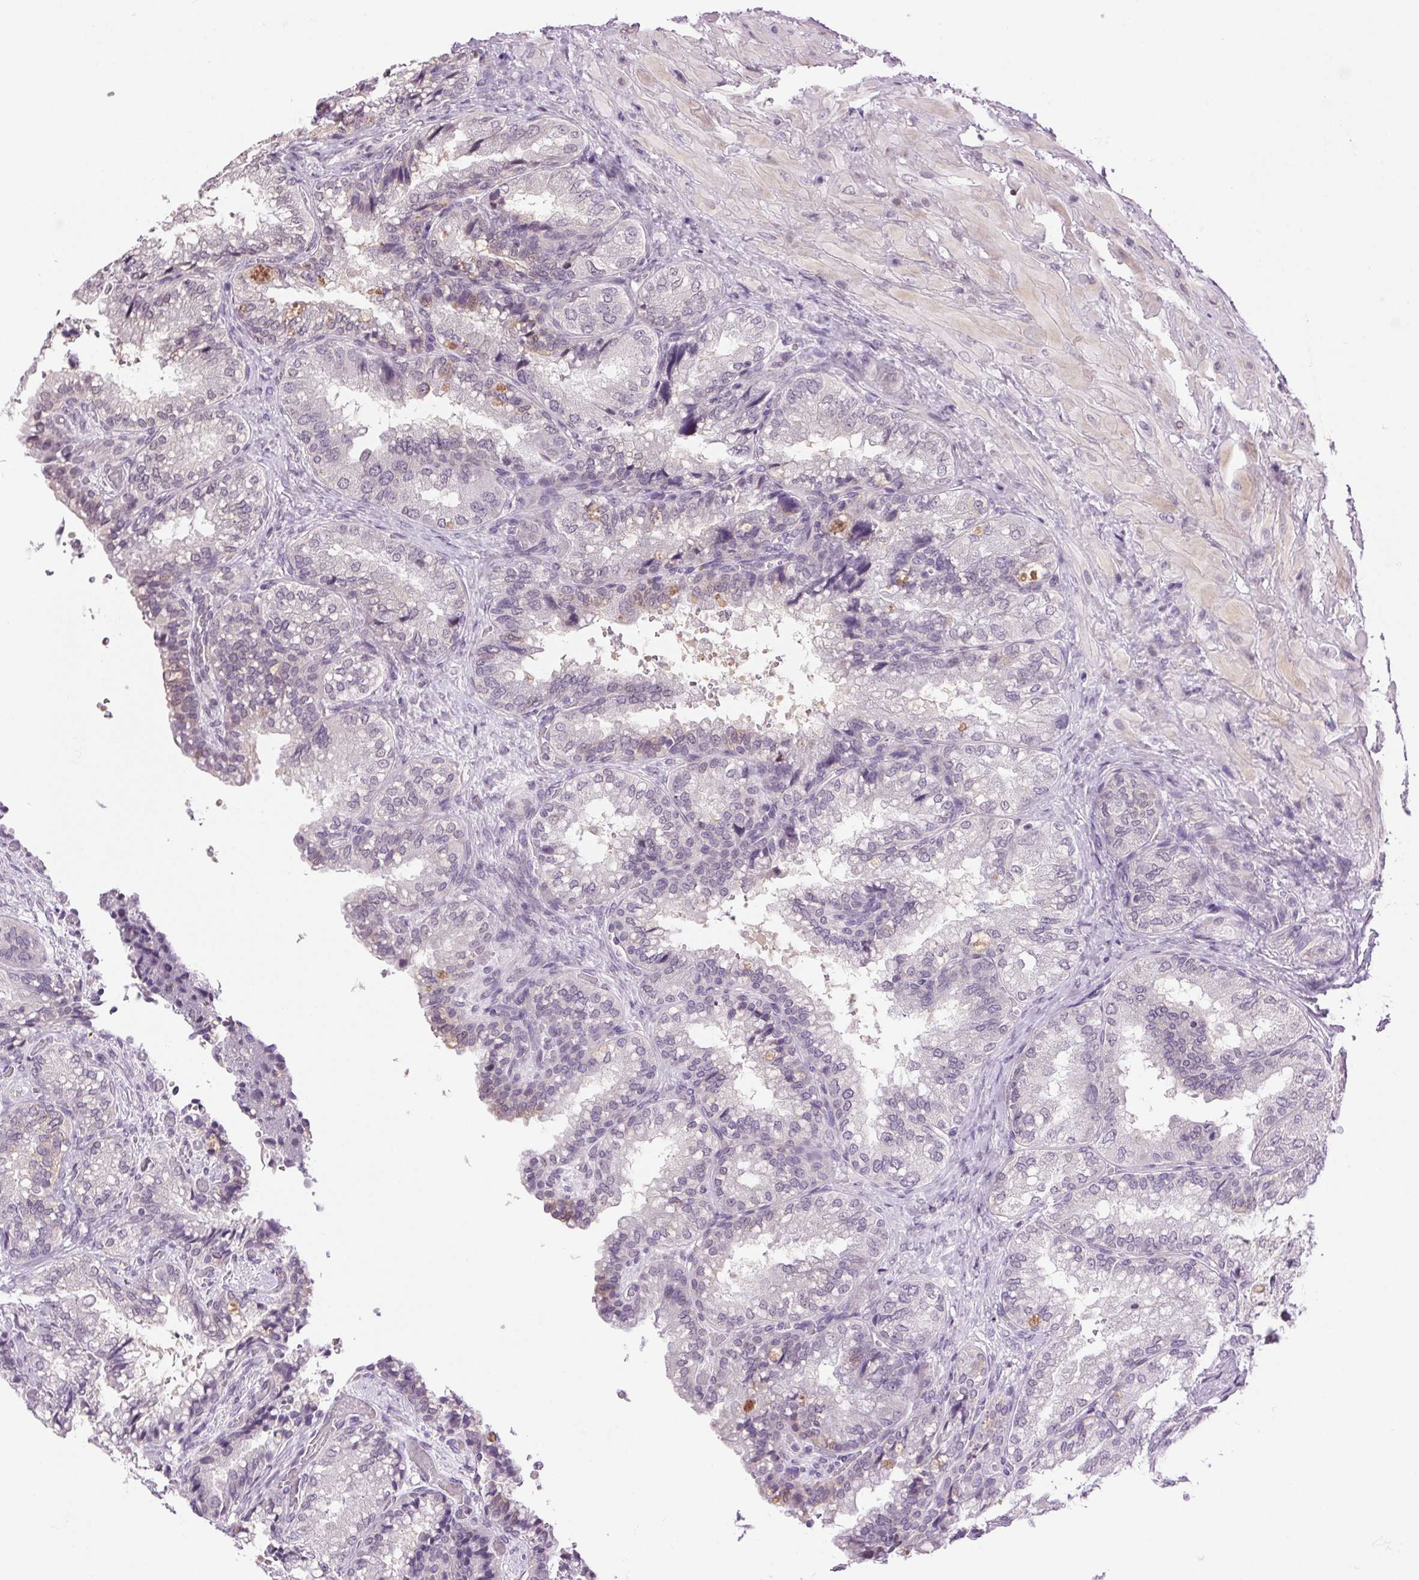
{"staining": {"intensity": "negative", "quantity": "none", "location": "none"}, "tissue": "seminal vesicle", "cell_type": "Glandular cells", "image_type": "normal", "snomed": [{"axis": "morphology", "description": "Normal tissue, NOS"}, {"axis": "topography", "description": "Seminal veicle"}], "caption": "Immunohistochemical staining of normal human seminal vesicle exhibits no significant positivity in glandular cells. Brightfield microscopy of IHC stained with DAB (3,3'-diaminobenzidine) (brown) and hematoxylin (blue), captured at high magnification.", "gene": "TNNT3", "patient": {"sex": "male", "age": 57}}